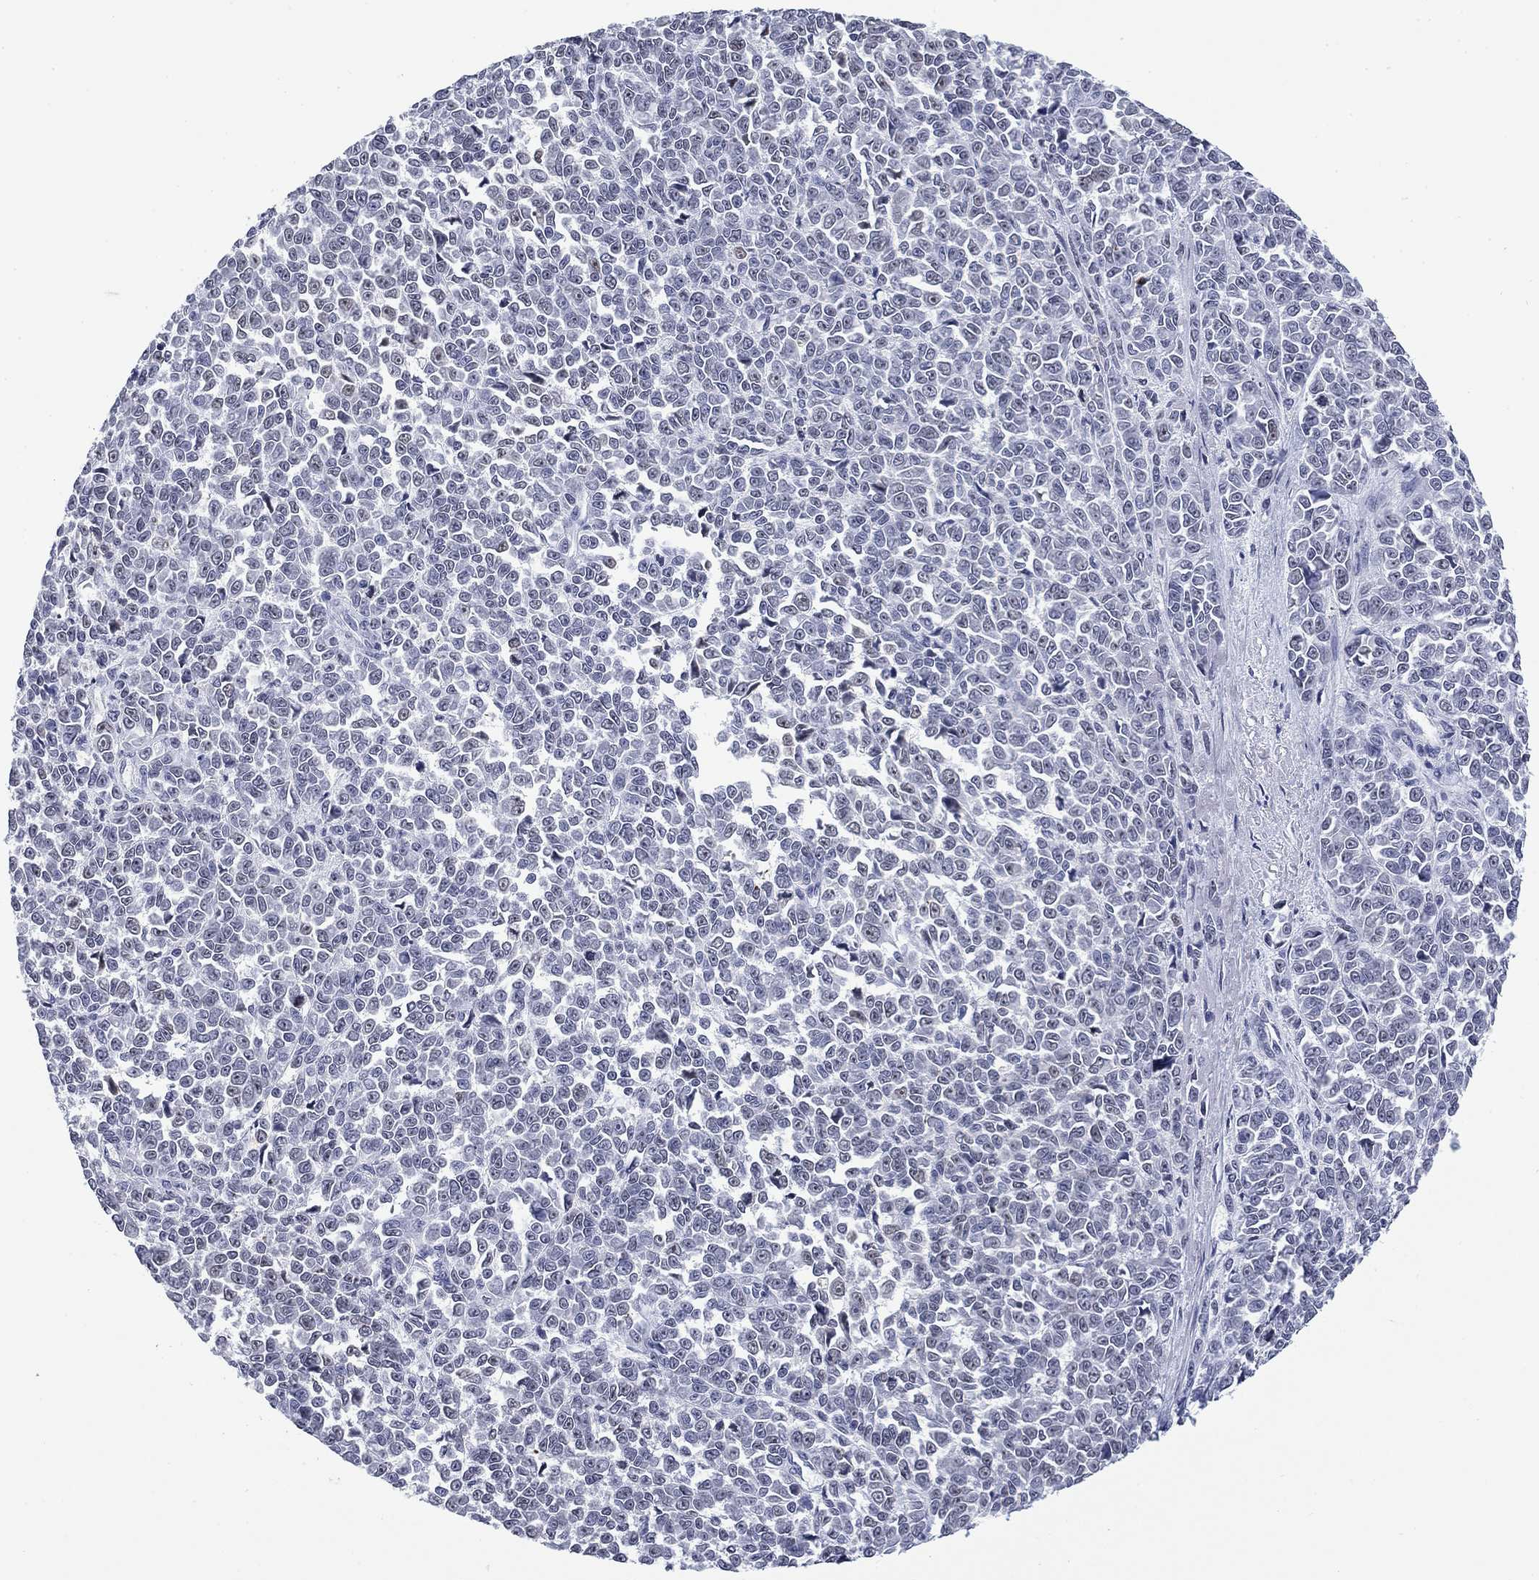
{"staining": {"intensity": "moderate", "quantity": "<25%", "location": "nuclear"}, "tissue": "melanoma", "cell_type": "Tumor cells", "image_type": "cancer", "snomed": [{"axis": "morphology", "description": "Malignant melanoma, NOS"}, {"axis": "topography", "description": "Skin"}], "caption": "Immunohistochemical staining of human melanoma demonstrates low levels of moderate nuclear expression in approximately <25% of tumor cells. The staining is performed using DAB brown chromogen to label protein expression. The nuclei are counter-stained blue using hematoxylin.", "gene": "CSRNP3", "patient": {"sex": "female", "age": 95}}